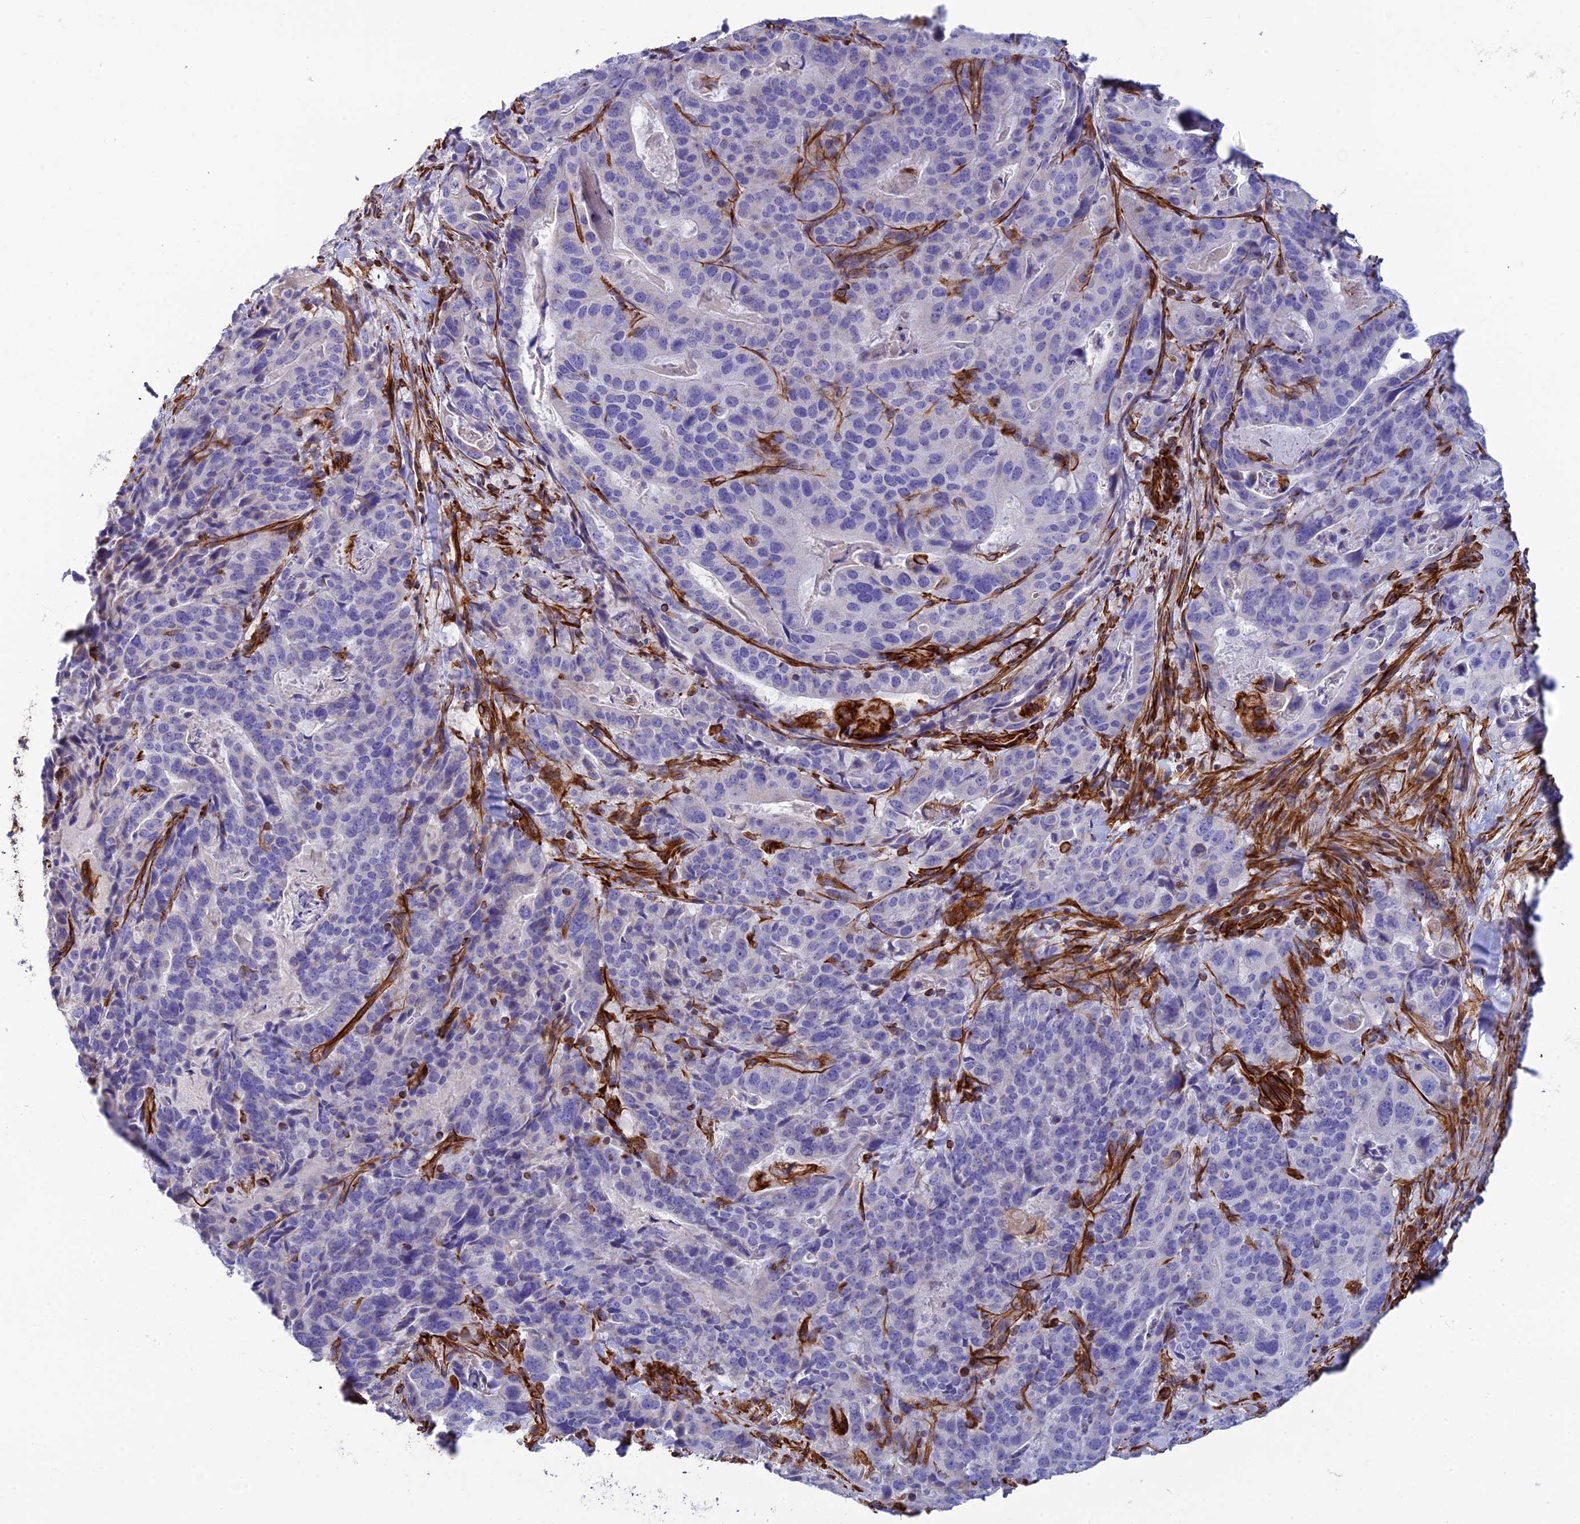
{"staining": {"intensity": "negative", "quantity": "none", "location": "none"}, "tissue": "stomach cancer", "cell_type": "Tumor cells", "image_type": "cancer", "snomed": [{"axis": "morphology", "description": "Adenocarcinoma, NOS"}, {"axis": "topography", "description": "Stomach"}], "caption": "Human stomach adenocarcinoma stained for a protein using immunohistochemistry (IHC) shows no expression in tumor cells.", "gene": "FBXL20", "patient": {"sex": "male", "age": 48}}